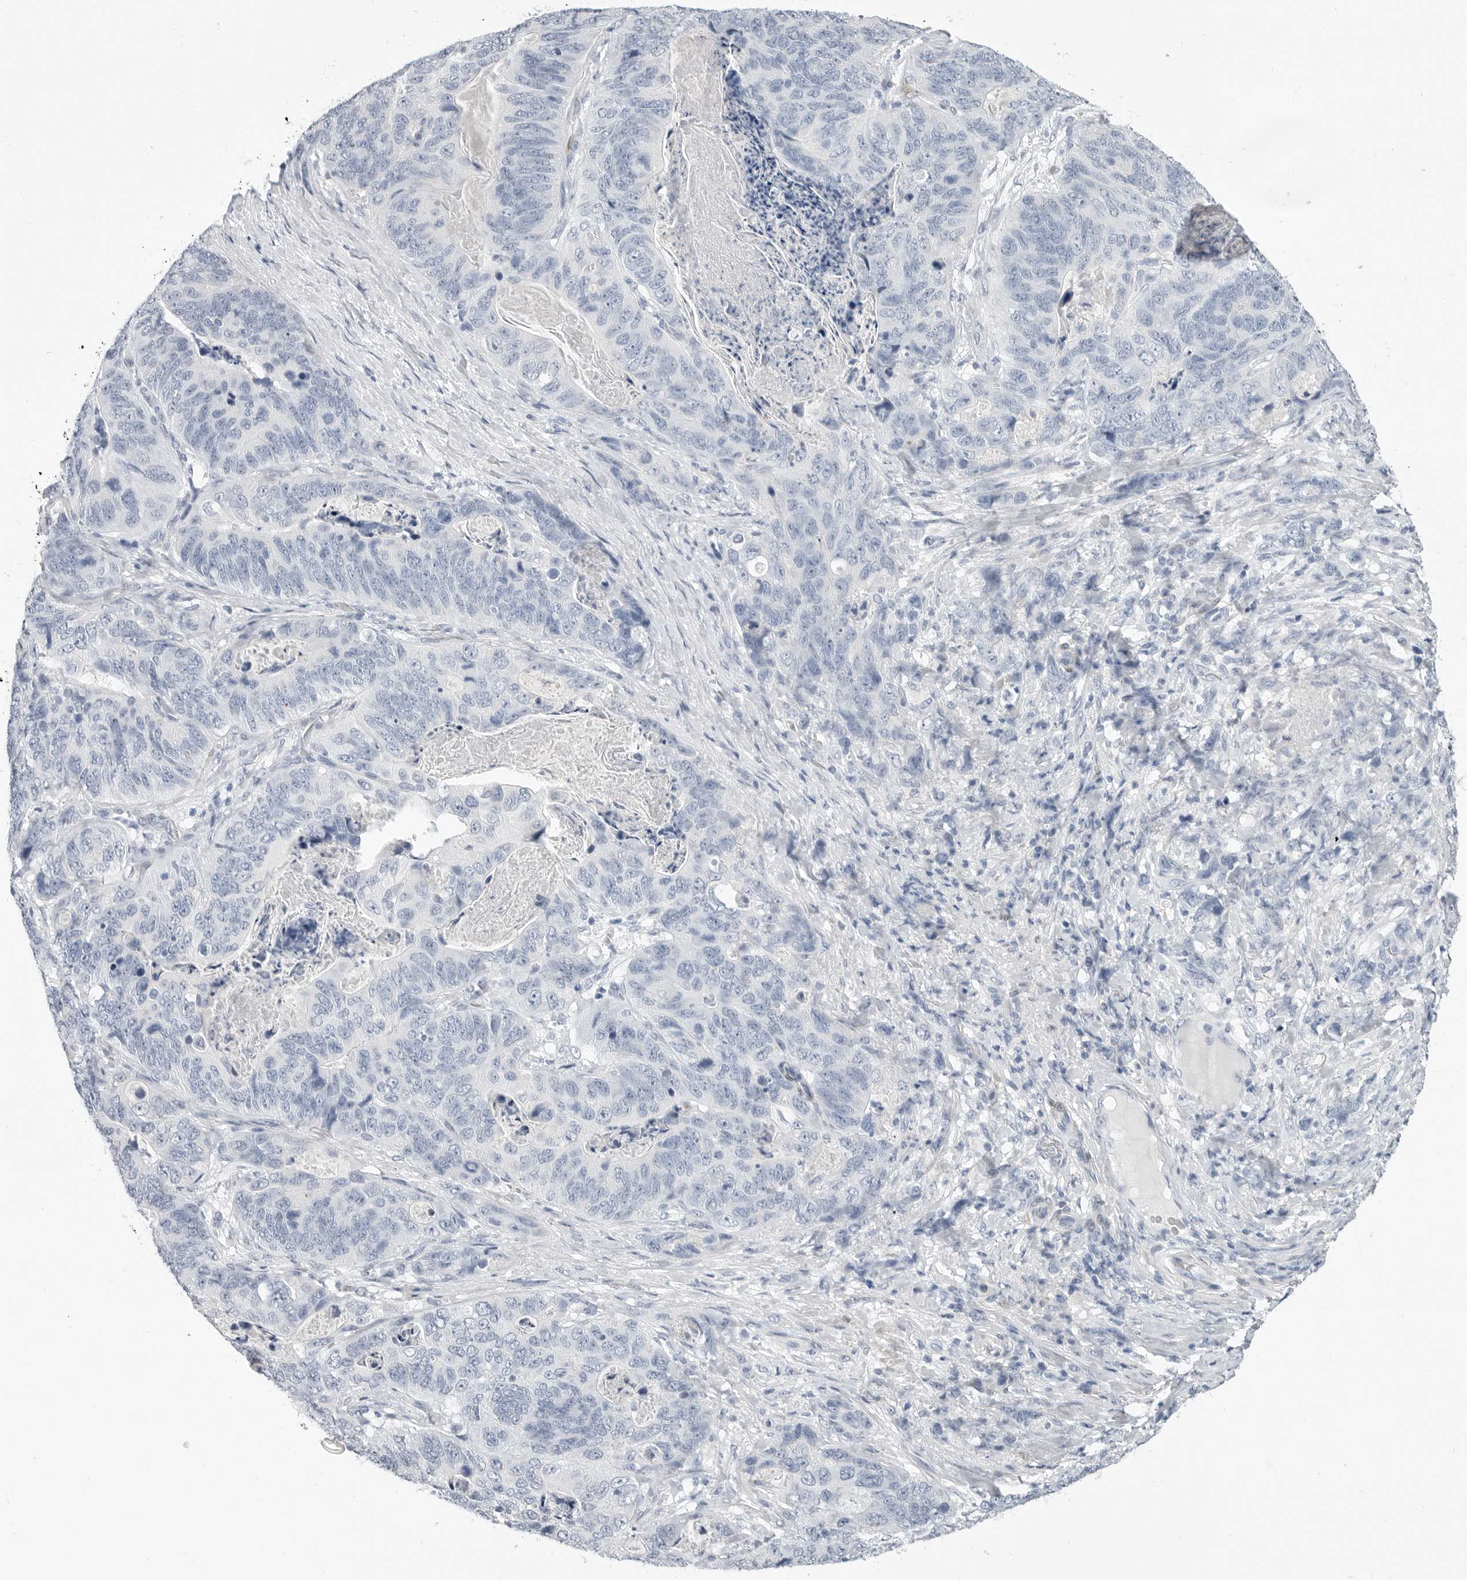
{"staining": {"intensity": "negative", "quantity": "none", "location": "none"}, "tissue": "stomach cancer", "cell_type": "Tumor cells", "image_type": "cancer", "snomed": [{"axis": "morphology", "description": "Normal tissue, NOS"}, {"axis": "morphology", "description": "Adenocarcinoma, NOS"}, {"axis": "topography", "description": "Stomach"}], "caption": "An image of human stomach adenocarcinoma is negative for staining in tumor cells. (IHC, brightfield microscopy, high magnification).", "gene": "PLN", "patient": {"sex": "female", "age": 89}}